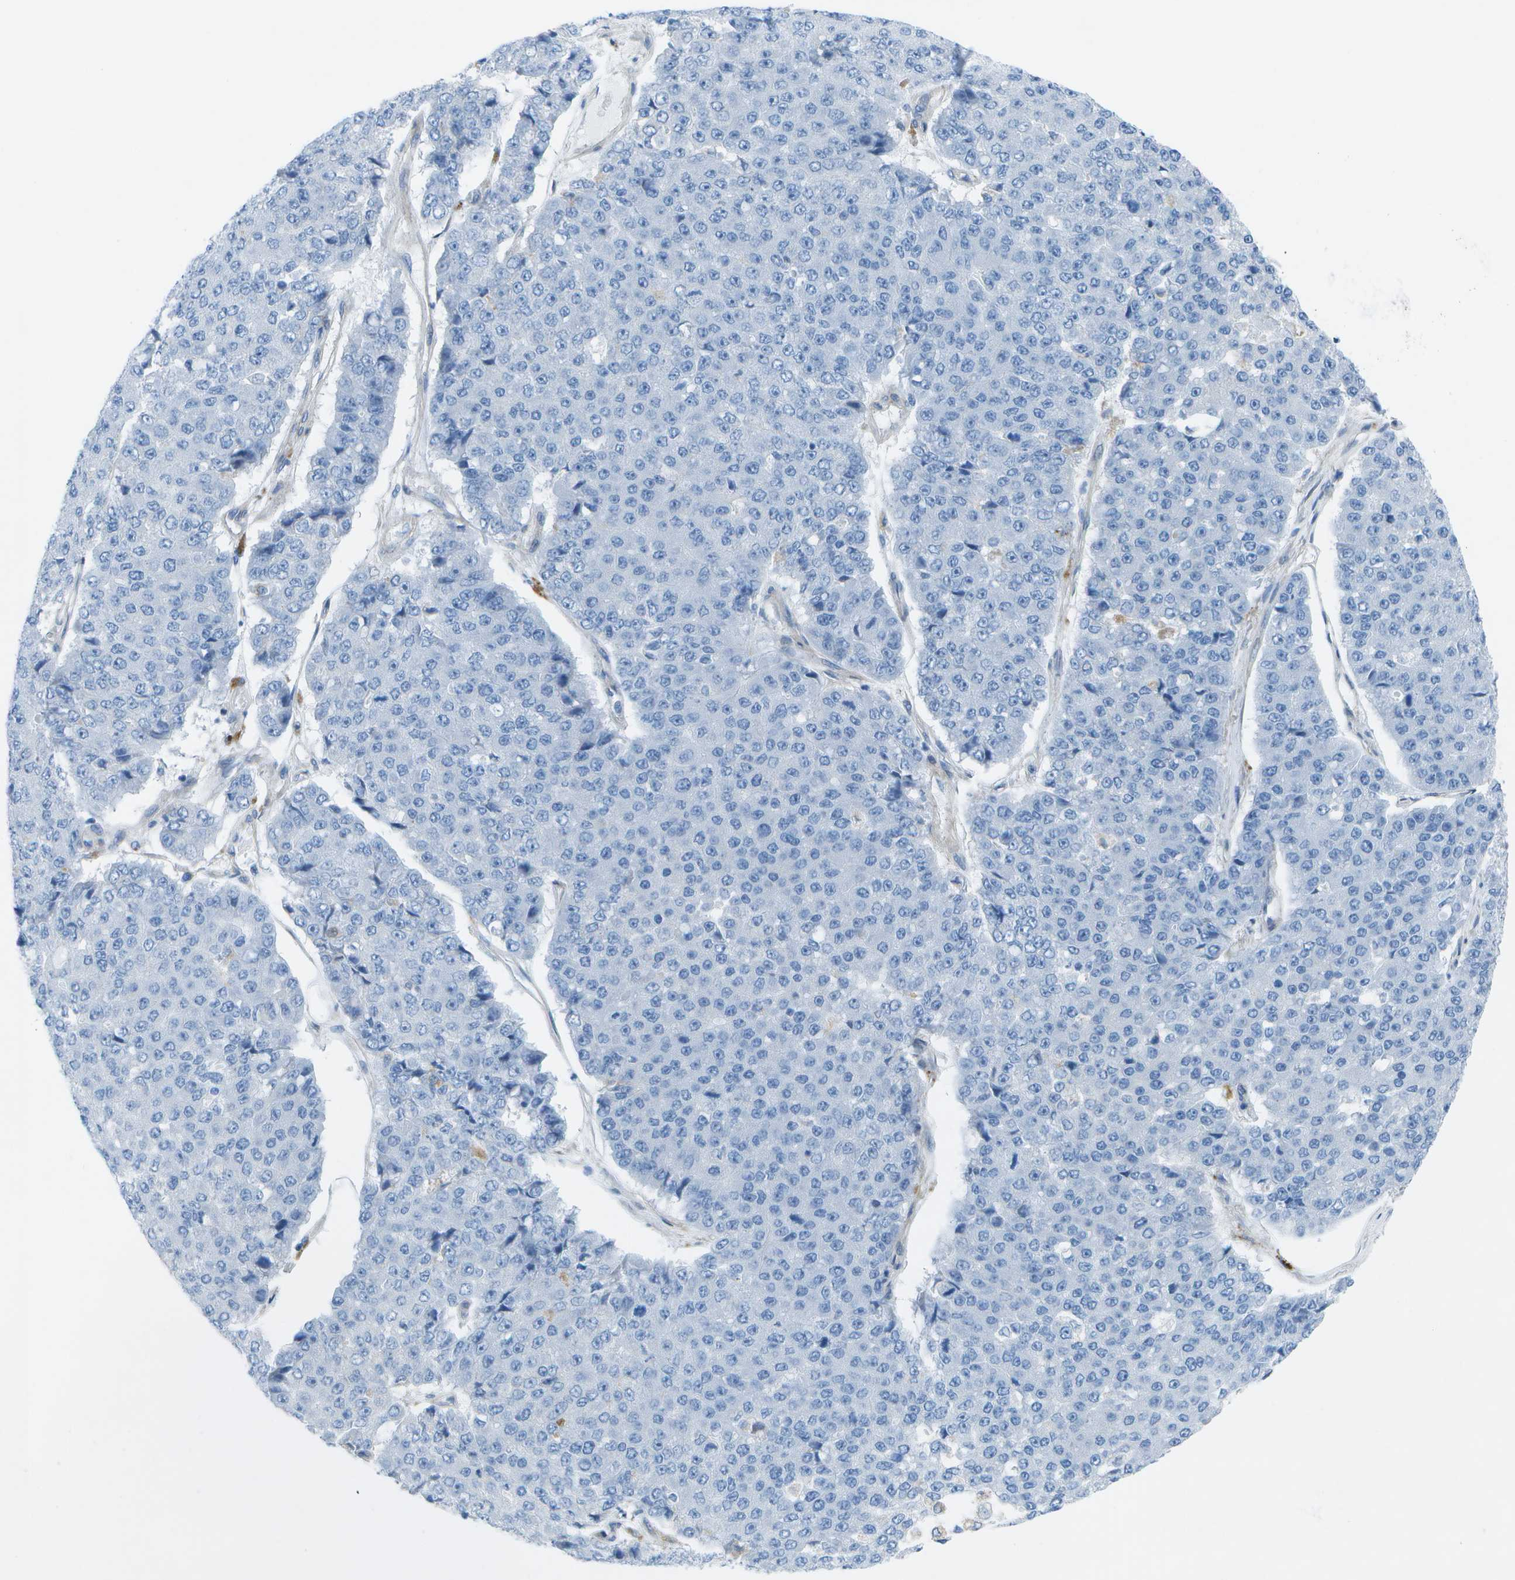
{"staining": {"intensity": "negative", "quantity": "none", "location": "none"}, "tissue": "pancreatic cancer", "cell_type": "Tumor cells", "image_type": "cancer", "snomed": [{"axis": "morphology", "description": "Adenocarcinoma, NOS"}, {"axis": "topography", "description": "Pancreas"}], "caption": "Tumor cells show no significant positivity in pancreatic cancer (adenocarcinoma).", "gene": "SORBS3", "patient": {"sex": "male", "age": 50}}